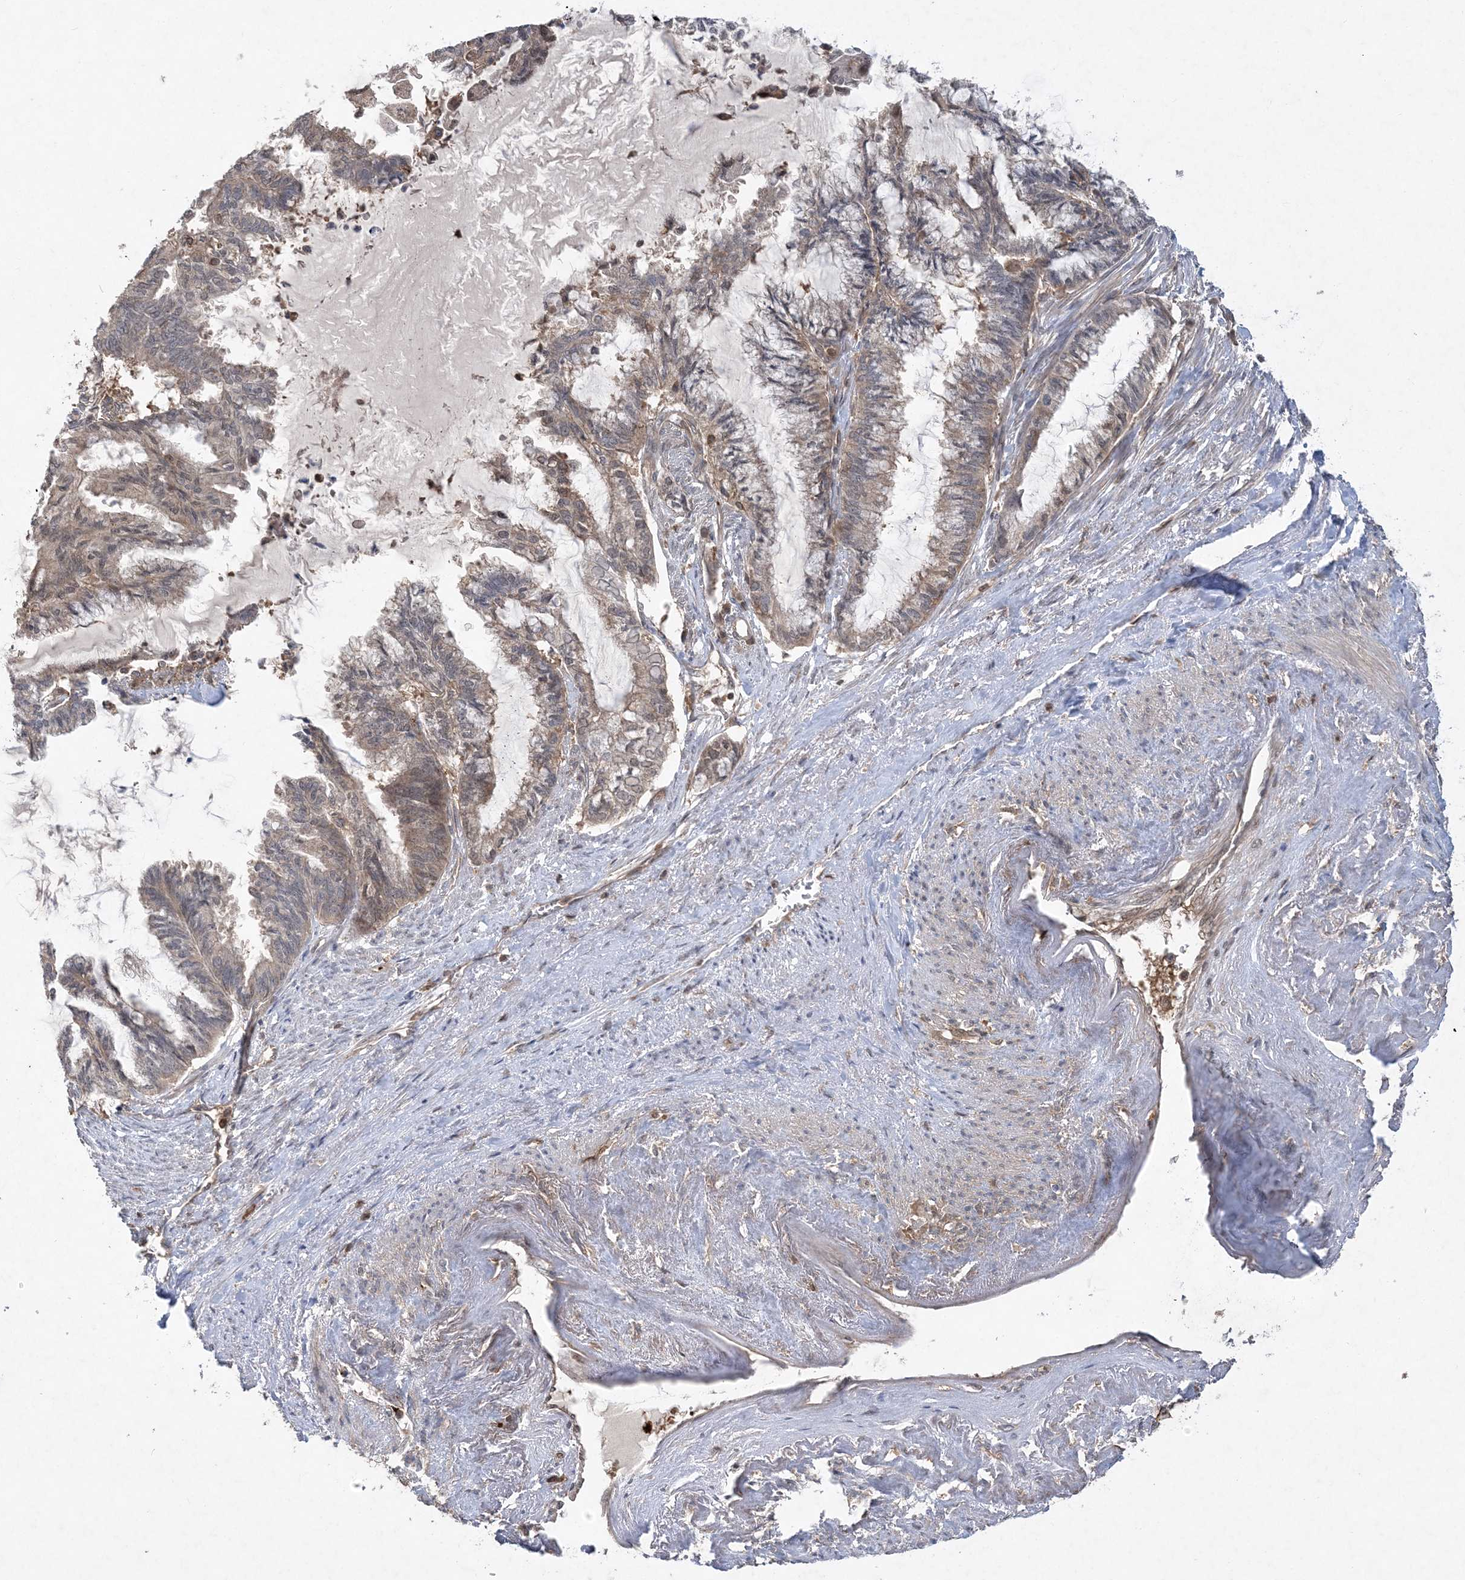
{"staining": {"intensity": "weak", "quantity": "25%-75%", "location": "cytoplasmic/membranous,nuclear"}, "tissue": "endometrial cancer", "cell_type": "Tumor cells", "image_type": "cancer", "snomed": [{"axis": "morphology", "description": "Adenocarcinoma, NOS"}, {"axis": "topography", "description": "Endometrium"}], "caption": "Protein staining exhibits weak cytoplasmic/membranous and nuclear staining in approximately 25%-75% of tumor cells in endometrial adenocarcinoma.", "gene": "ACYP1", "patient": {"sex": "female", "age": 86}}